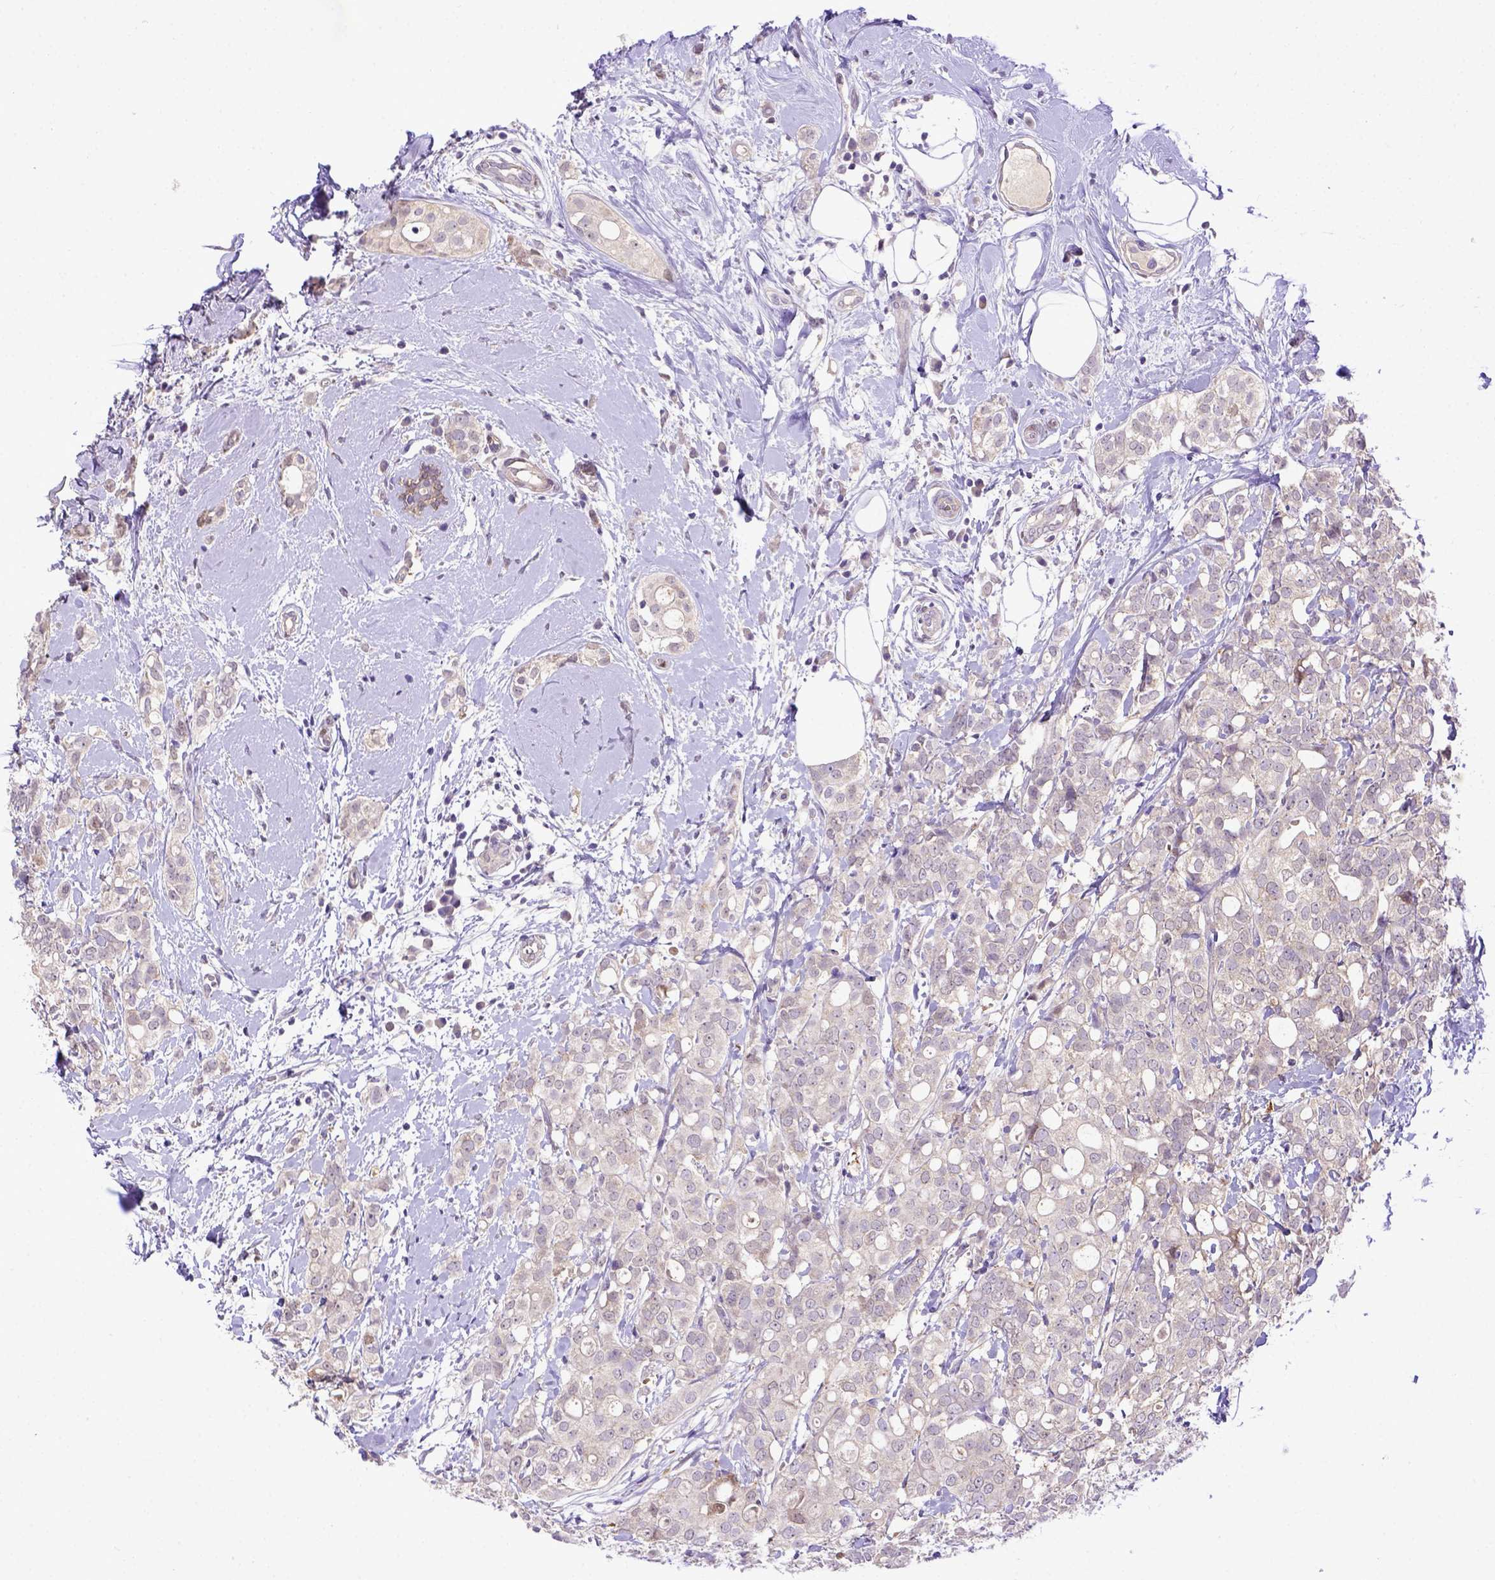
{"staining": {"intensity": "negative", "quantity": "none", "location": "none"}, "tissue": "breast cancer", "cell_type": "Tumor cells", "image_type": "cancer", "snomed": [{"axis": "morphology", "description": "Duct carcinoma"}, {"axis": "topography", "description": "Breast"}], "caption": "The immunohistochemistry histopathology image has no significant expression in tumor cells of breast cancer (infiltrating ductal carcinoma) tissue.", "gene": "BTN1A1", "patient": {"sex": "female", "age": 40}}